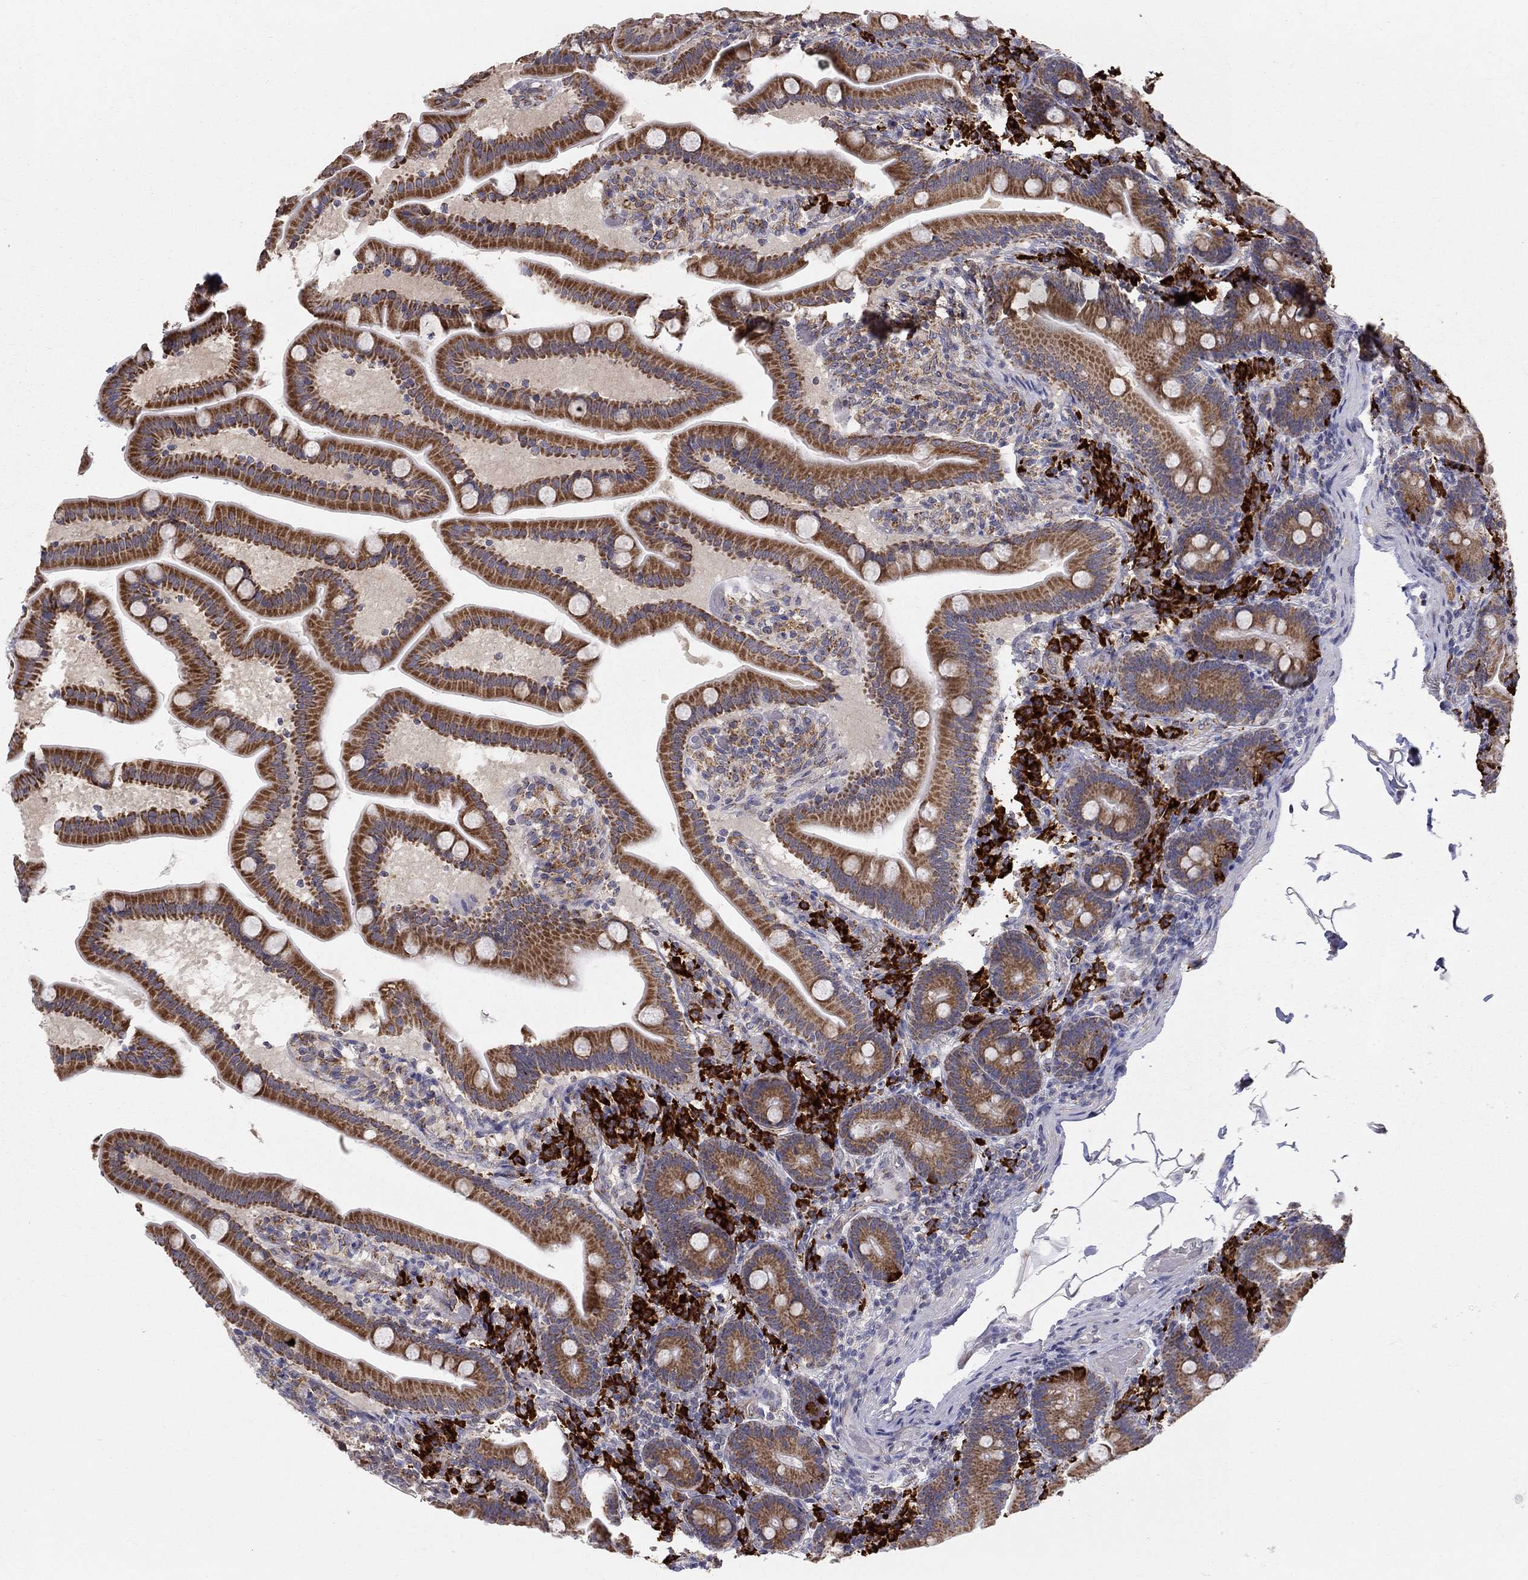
{"staining": {"intensity": "moderate", "quantity": ">75%", "location": "cytoplasmic/membranous"}, "tissue": "small intestine", "cell_type": "Glandular cells", "image_type": "normal", "snomed": [{"axis": "morphology", "description": "Normal tissue, NOS"}, {"axis": "topography", "description": "Small intestine"}], "caption": "IHC of benign human small intestine exhibits medium levels of moderate cytoplasmic/membranous positivity in about >75% of glandular cells.", "gene": "PRDX4", "patient": {"sex": "male", "age": 66}}